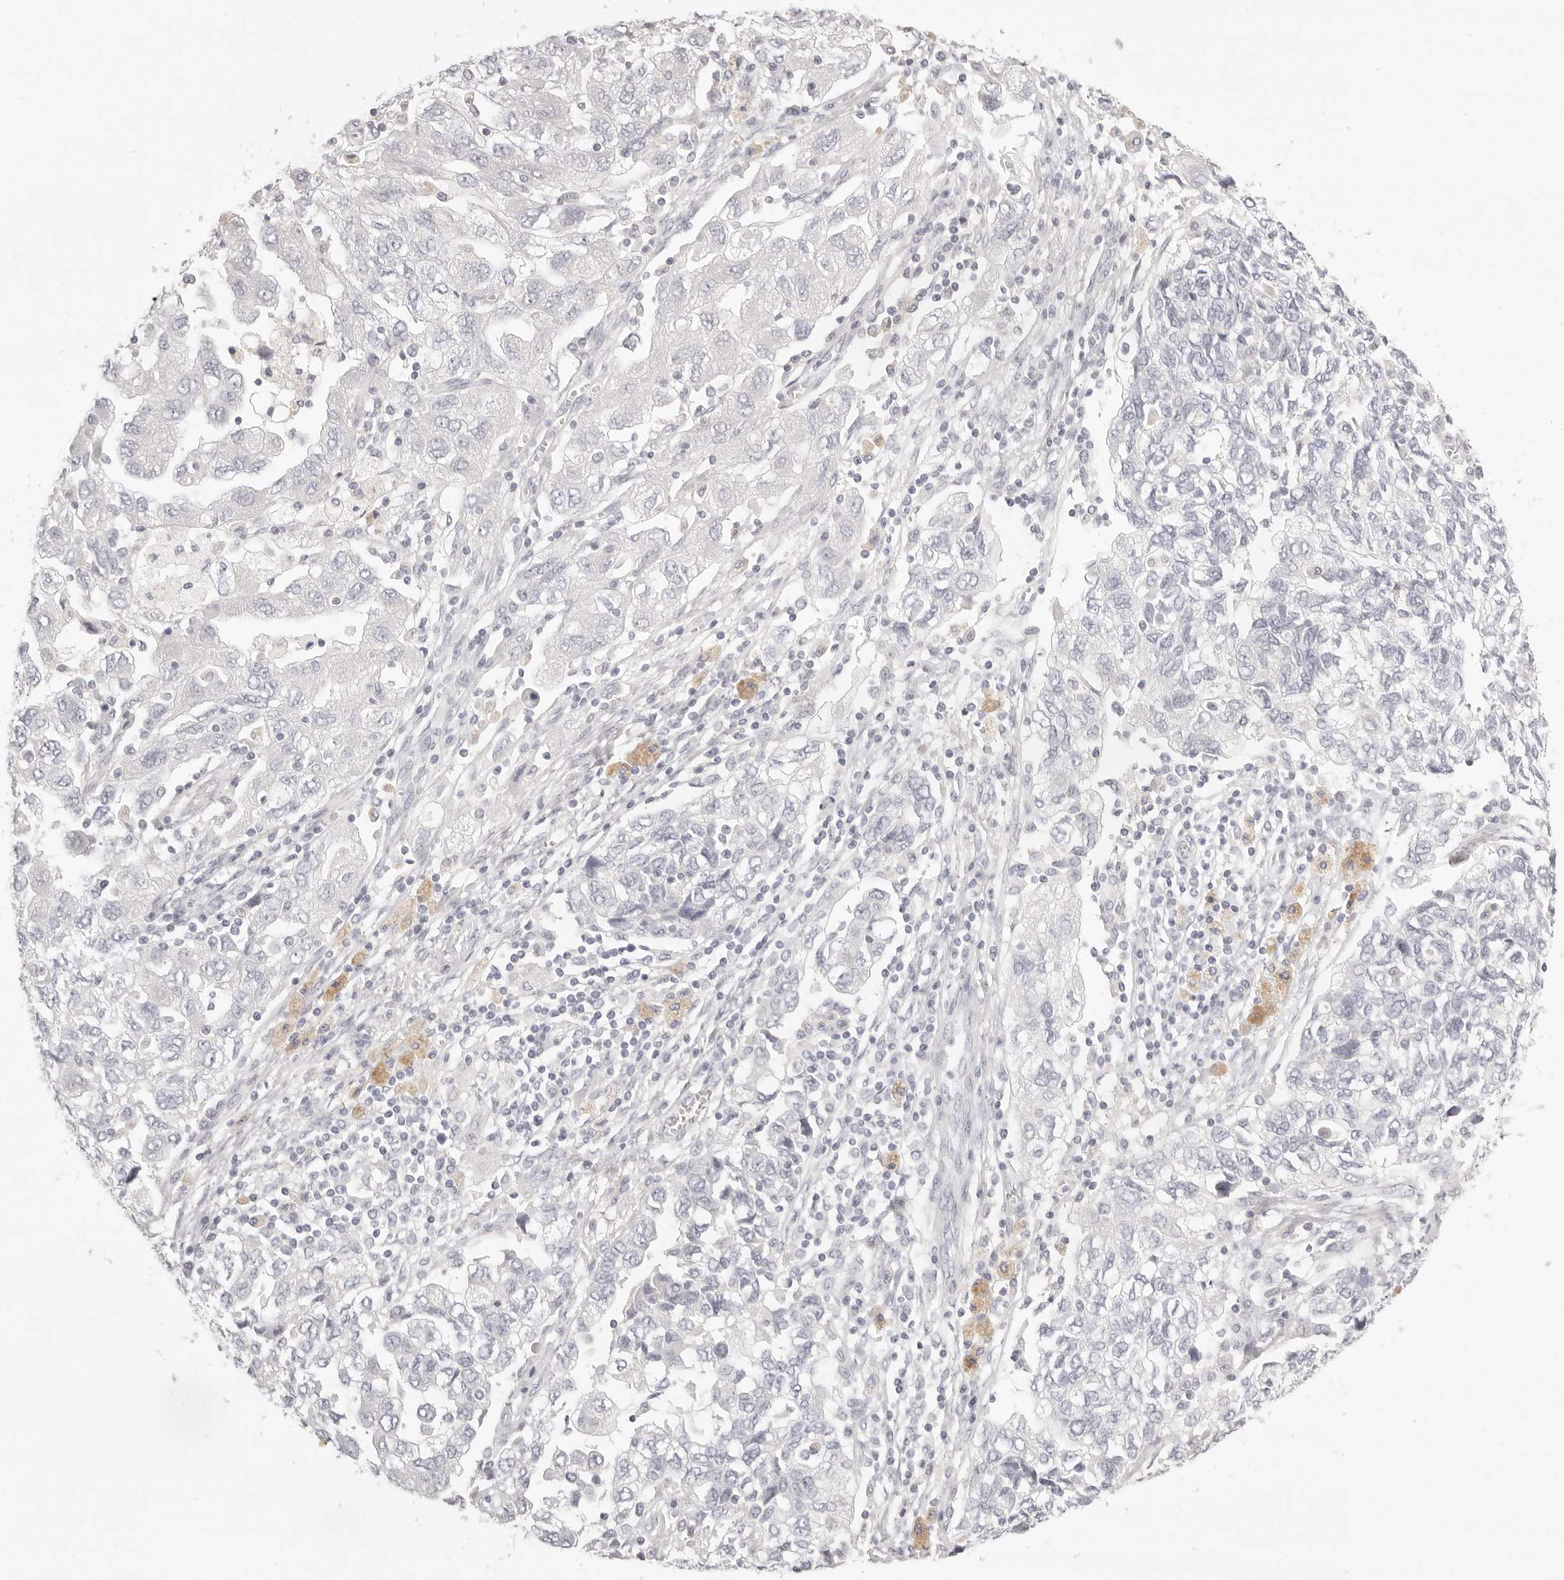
{"staining": {"intensity": "negative", "quantity": "none", "location": "none"}, "tissue": "ovarian cancer", "cell_type": "Tumor cells", "image_type": "cancer", "snomed": [{"axis": "morphology", "description": "Carcinoma, NOS"}, {"axis": "morphology", "description": "Cystadenocarcinoma, serous, NOS"}, {"axis": "topography", "description": "Ovary"}], "caption": "A photomicrograph of human ovarian cancer (carcinoma) is negative for staining in tumor cells.", "gene": "FABP1", "patient": {"sex": "female", "age": 69}}